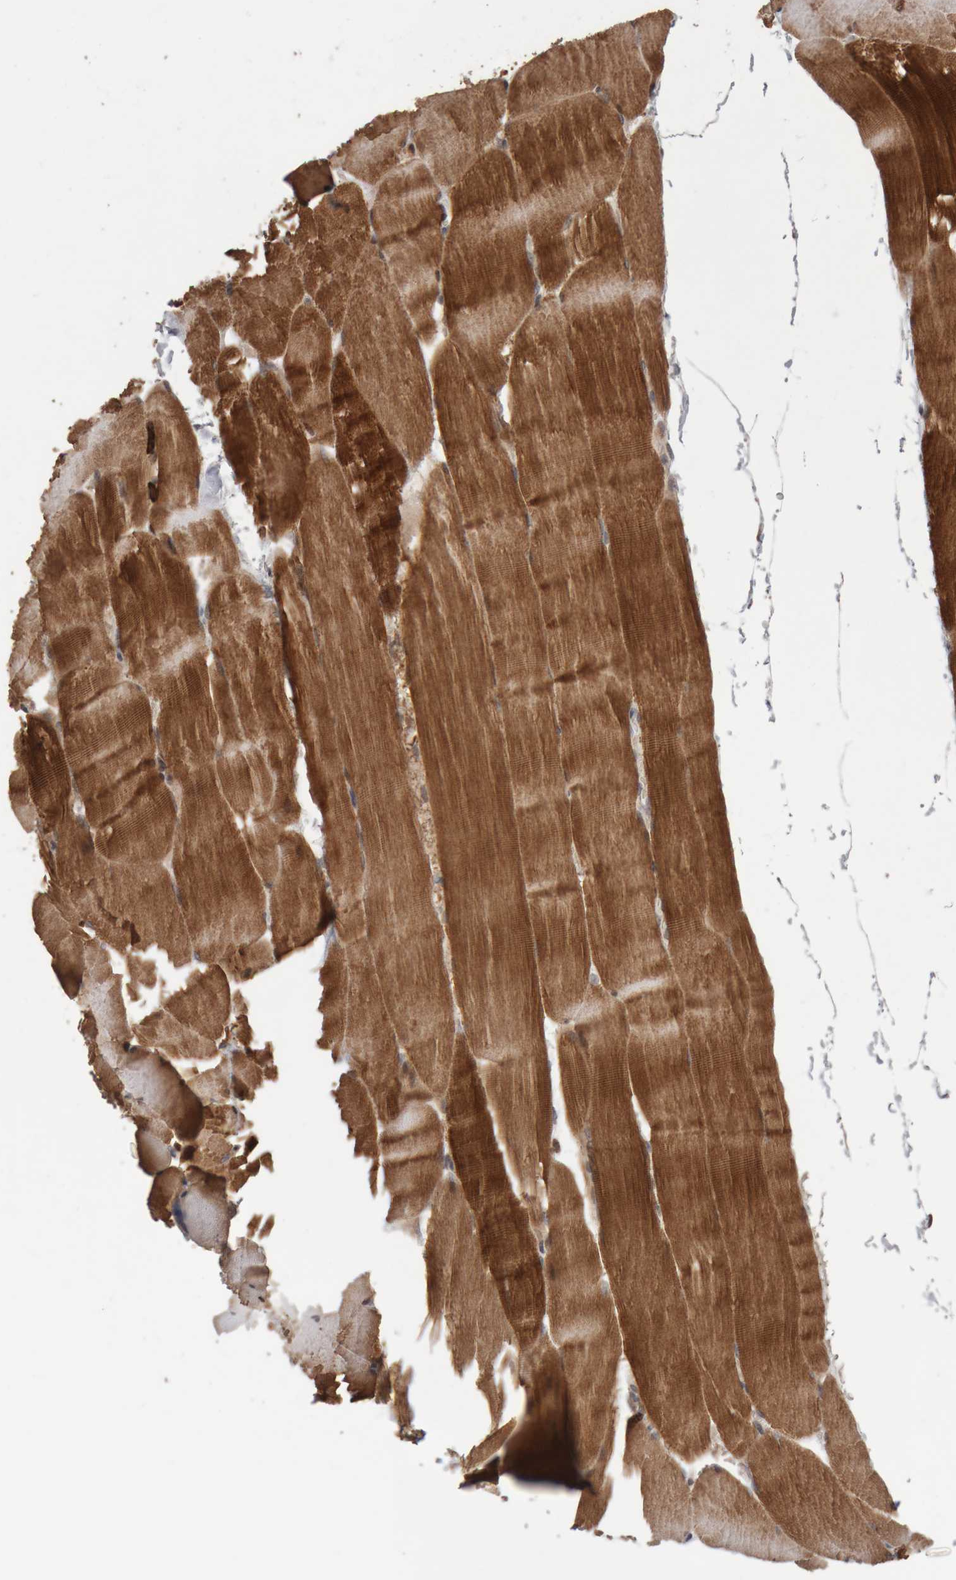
{"staining": {"intensity": "strong", "quantity": ">75%", "location": "cytoplasmic/membranous"}, "tissue": "skeletal muscle", "cell_type": "Myocytes", "image_type": "normal", "snomed": [{"axis": "morphology", "description": "Normal tissue, NOS"}, {"axis": "topography", "description": "Skeletal muscle"}], "caption": "Normal skeletal muscle reveals strong cytoplasmic/membranous staining in about >75% of myocytes.", "gene": "KIF21B", "patient": {"sex": "male", "age": 62}}